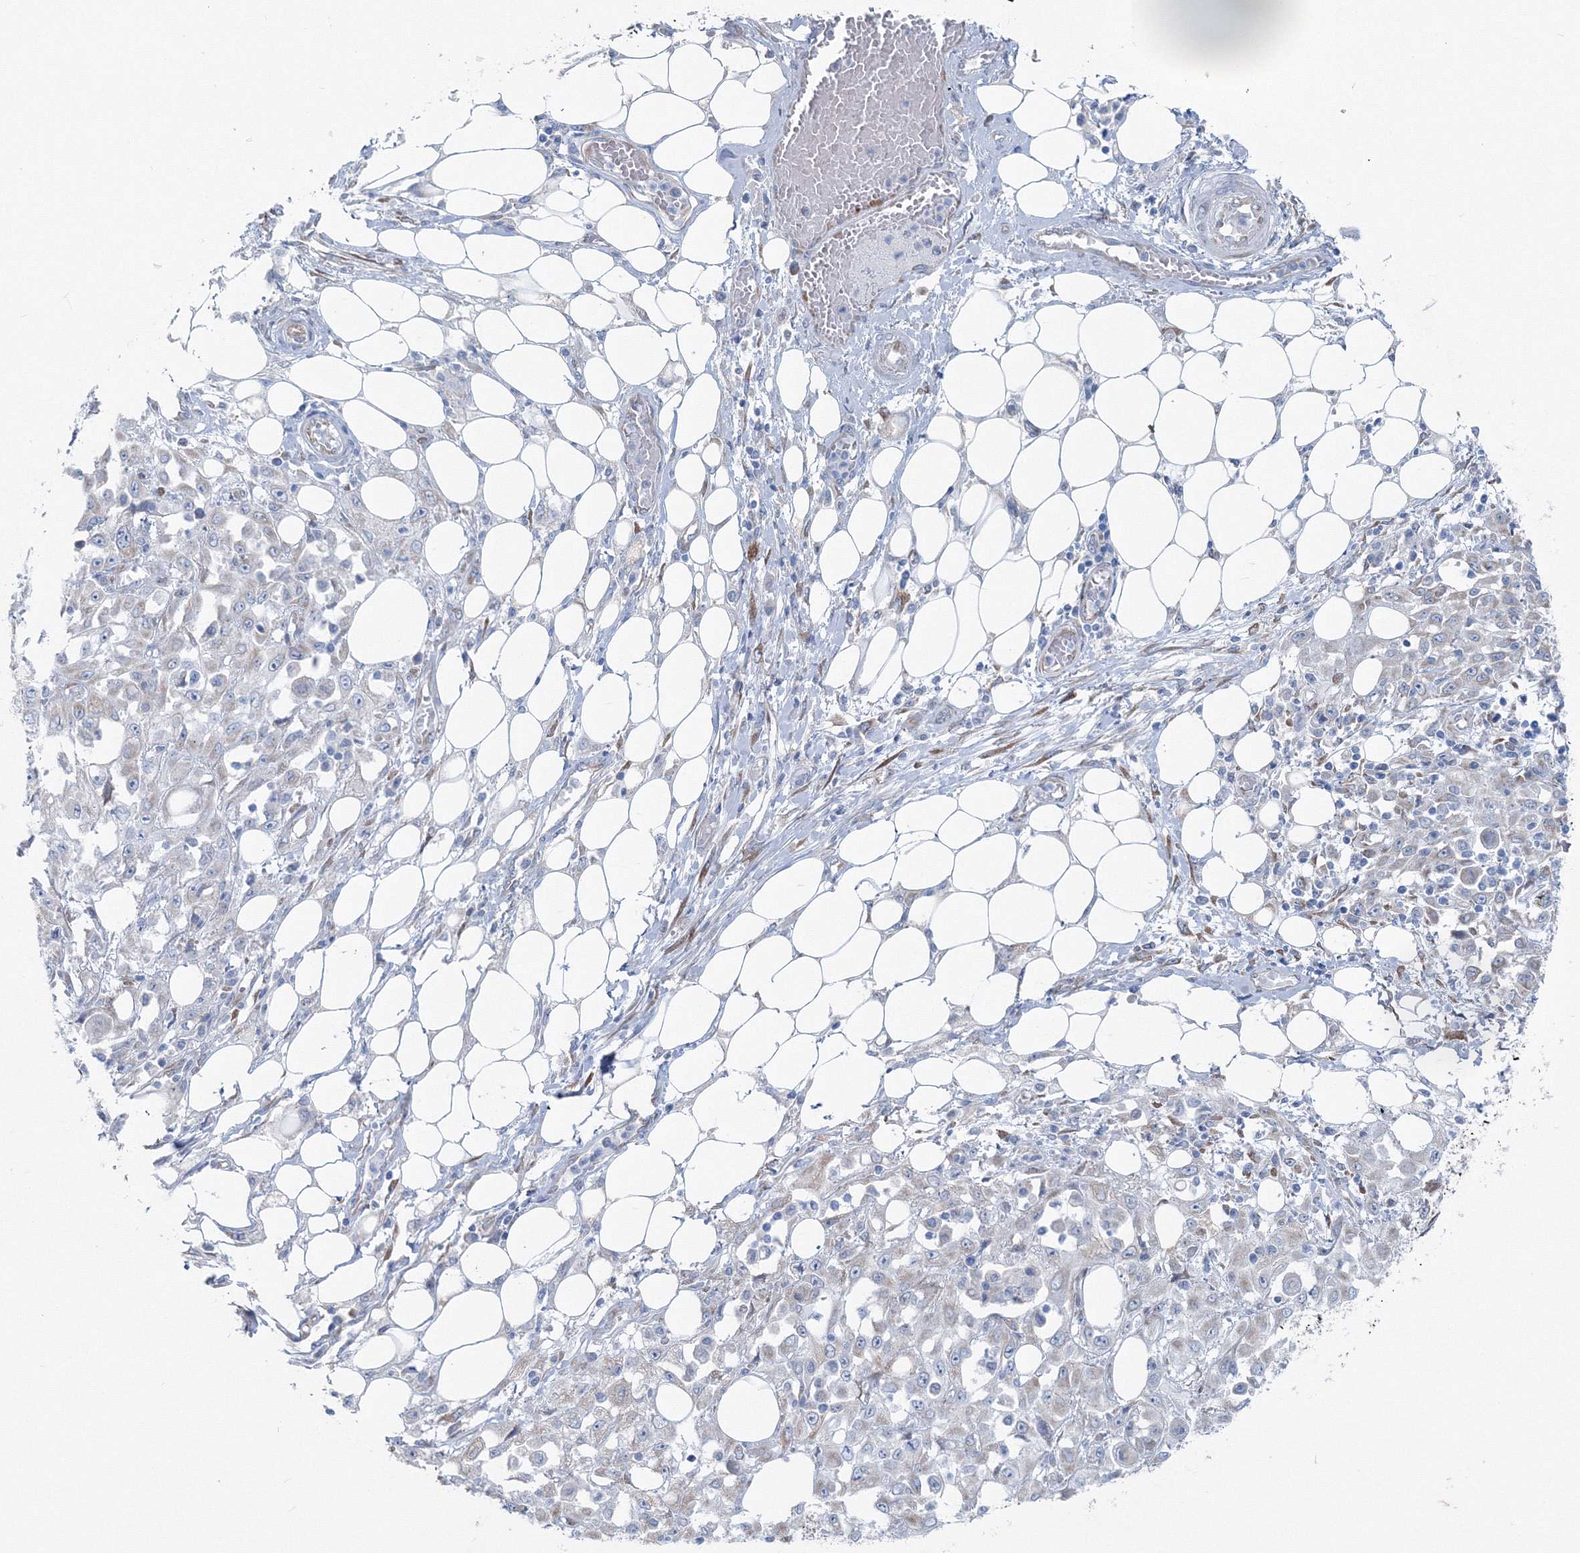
{"staining": {"intensity": "negative", "quantity": "none", "location": "none"}, "tissue": "skin cancer", "cell_type": "Tumor cells", "image_type": "cancer", "snomed": [{"axis": "morphology", "description": "Squamous cell carcinoma, NOS"}, {"axis": "morphology", "description": "Squamous cell carcinoma, metastatic, NOS"}, {"axis": "topography", "description": "Skin"}, {"axis": "topography", "description": "Lymph node"}], "caption": "The immunohistochemistry histopathology image has no significant positivity in tumor cells of skin cancer tissue.", "gene": "RCN1", "patient": {"sex": "male", "age": 75}}